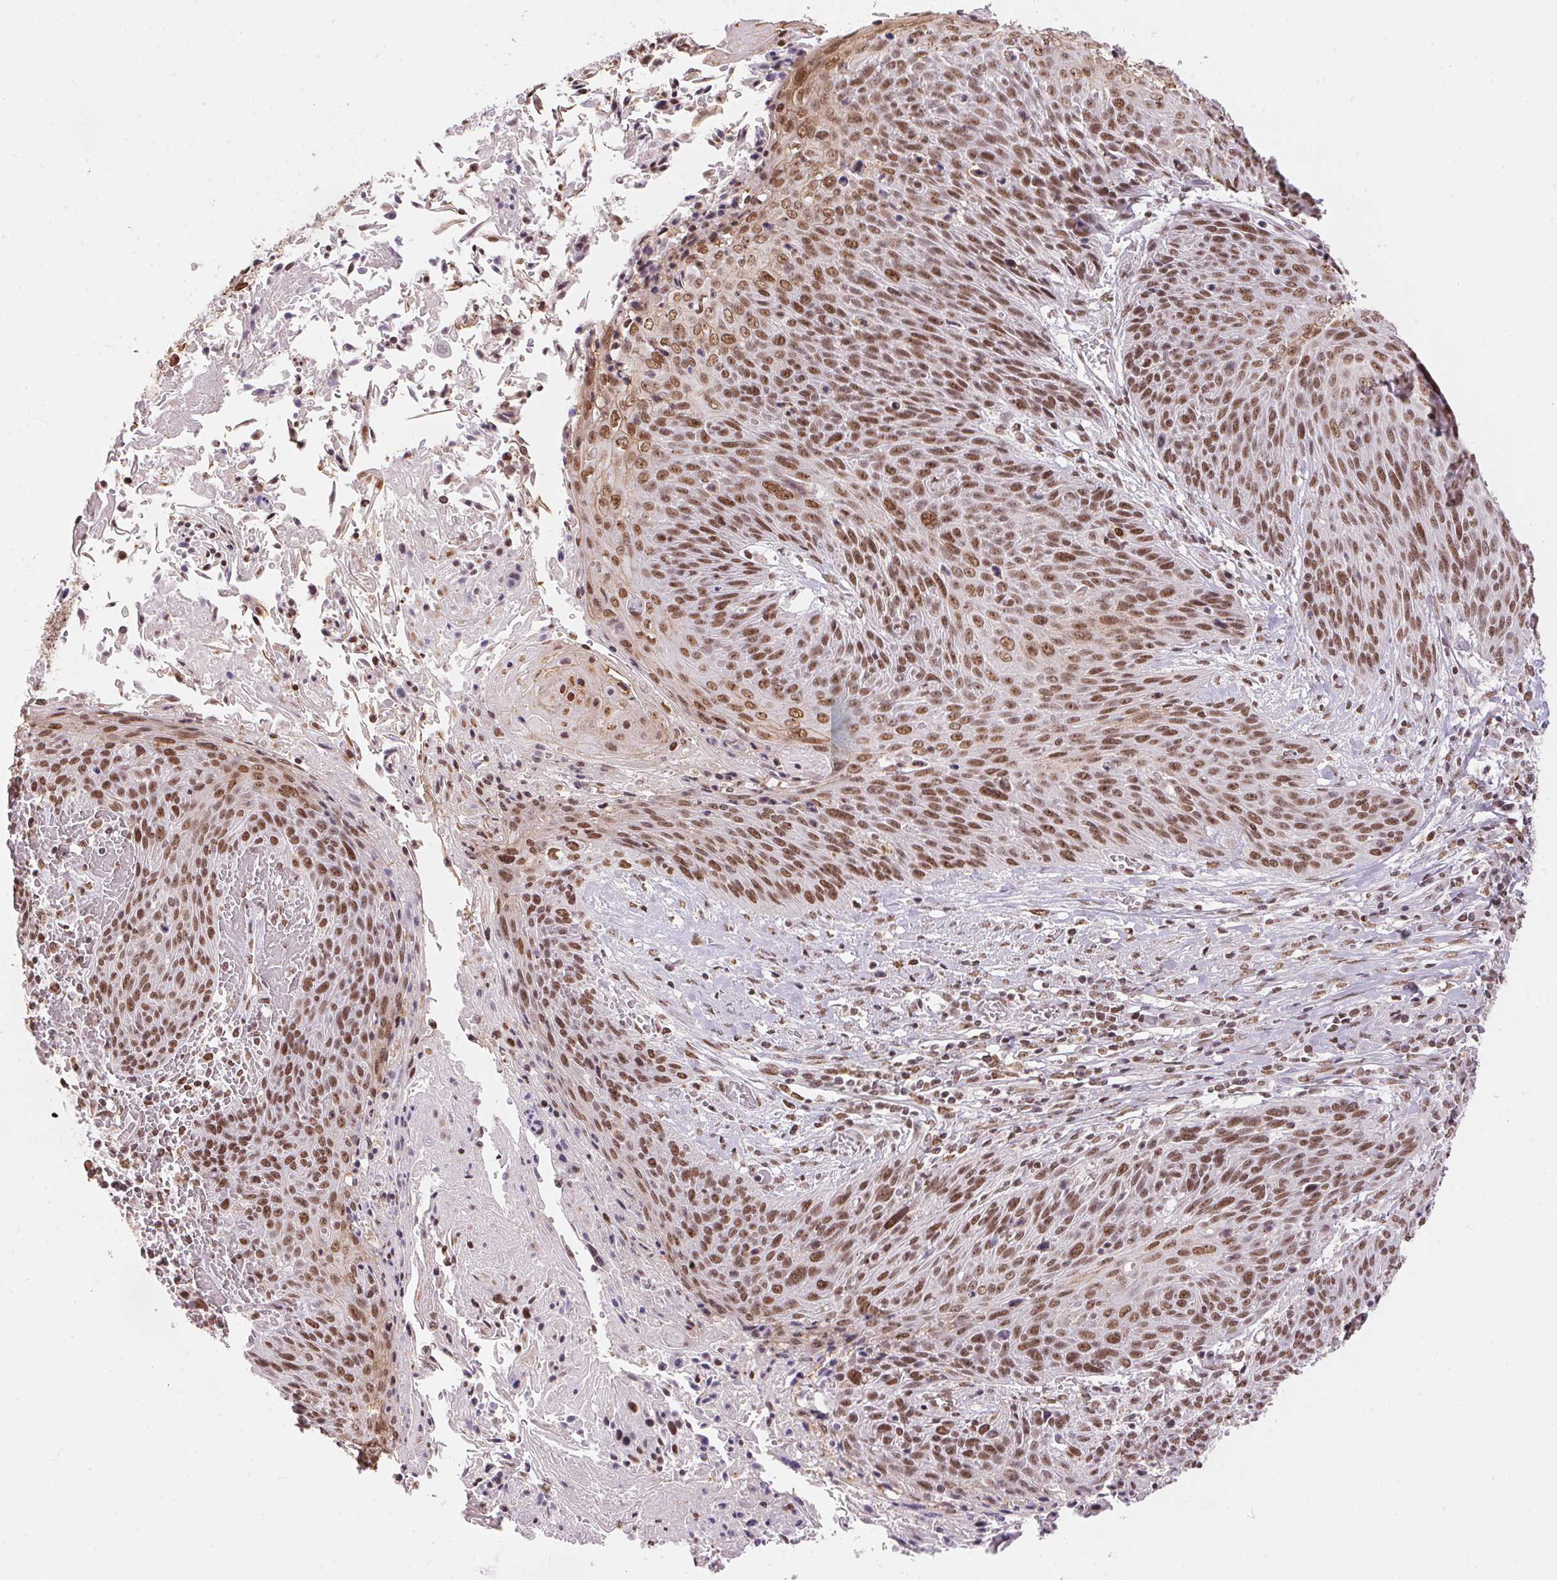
{"staining": {"intensity": "moderate", "quantity": ">75%", "location": "nuclear"}, "tissue": "cervical cancer", "cell_type": "Tumor cells", "image_type": "cancer", "snomed": [{"axis": "morphology", "description": "Squamous cell carcinoma, NOS"}, {"axis": "topography", "description": "Cervix"}], "caption": "Brown immunohistochemical staining in cervical cancer (squamous cell carcinoma) shows moderate nuclear positivity in about >75% of tumor cells. (DAB IHC, brown staining for protein, blue staining for nuclei).", "gene": "NFE2L1", "patient": {"sex": "female", "age": 45}}